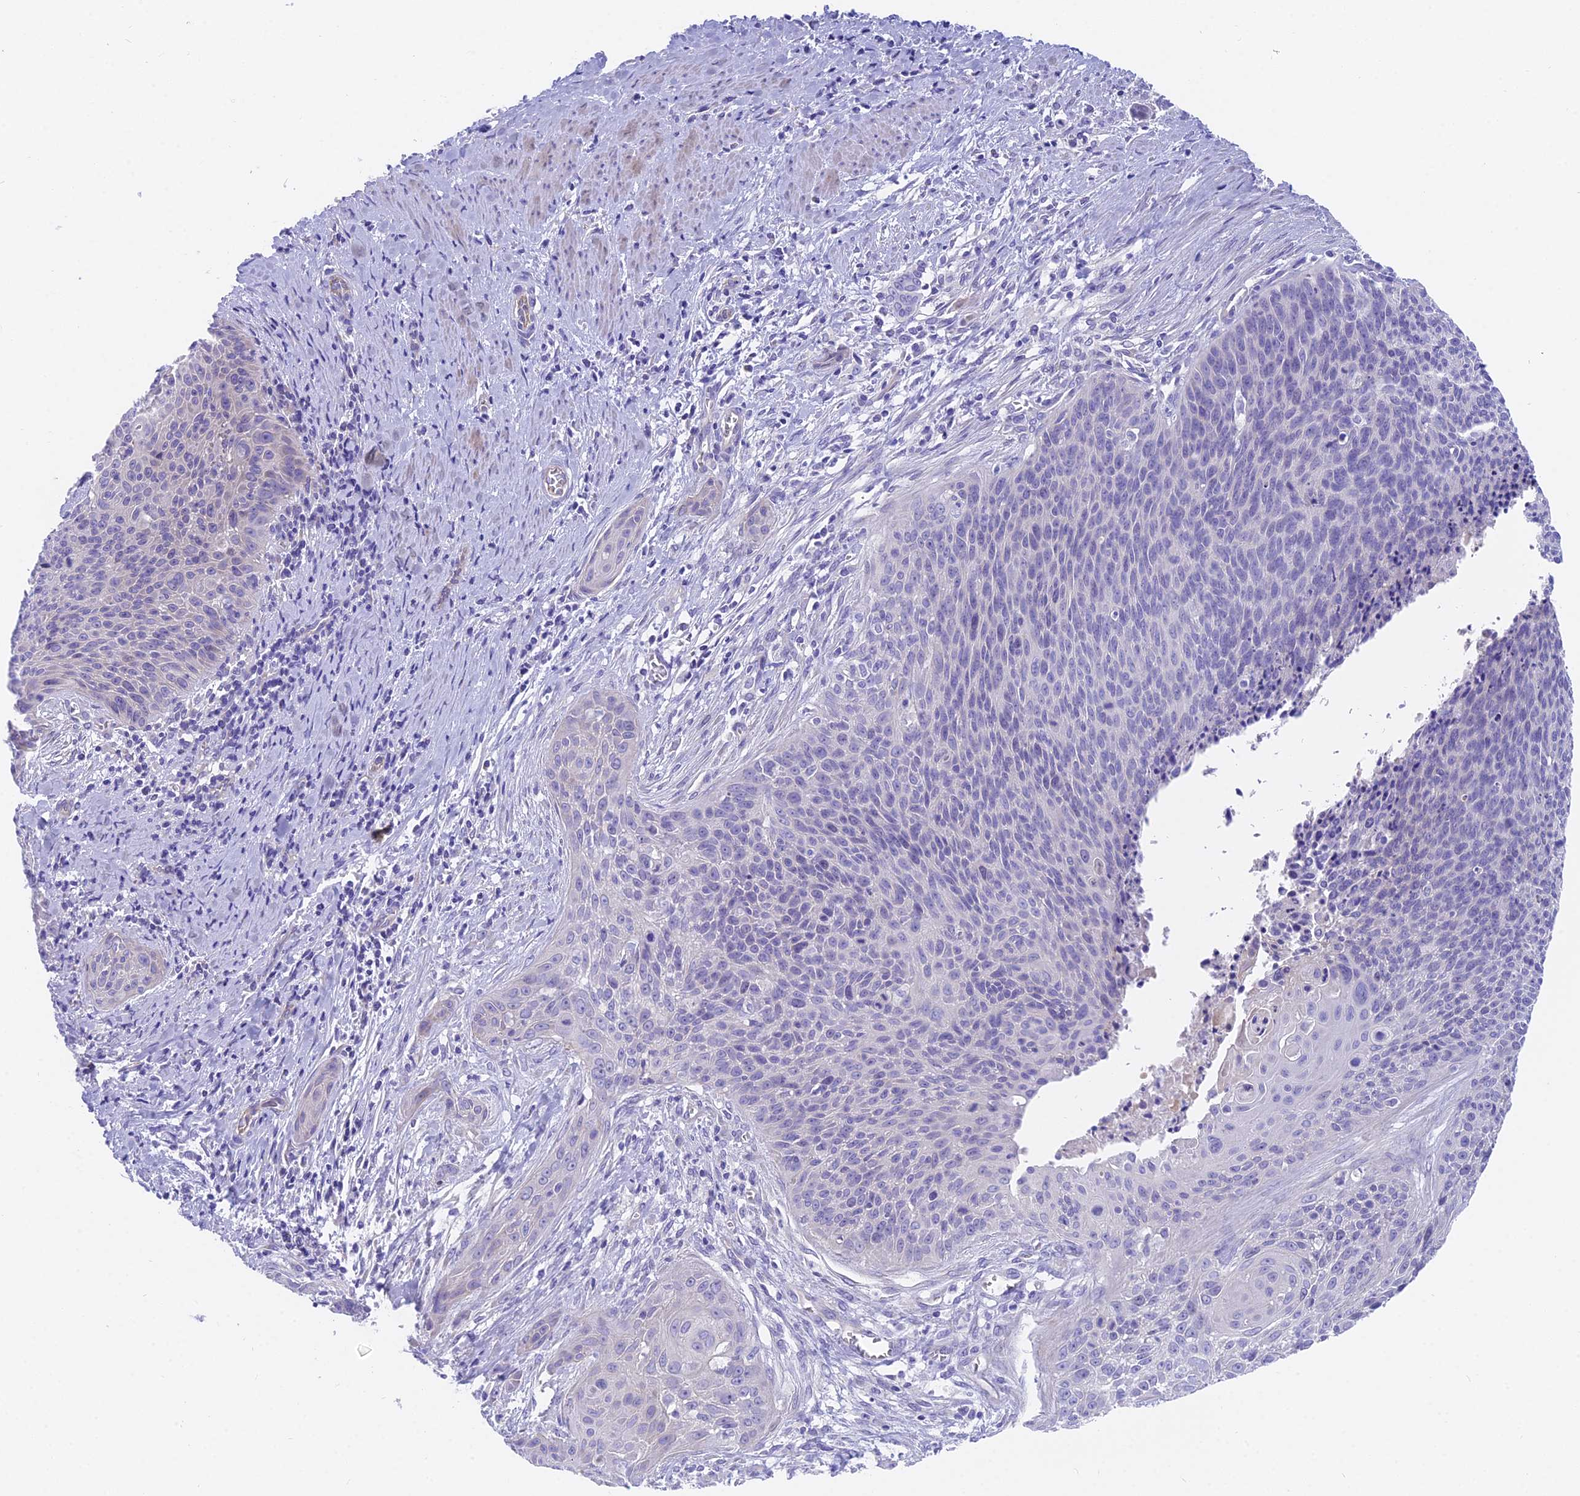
{"staining": {"intensity": "negative", "quantity": "none", "location": "none"}, "tissue": "cervical cancer", "cell_type": "Tumor cells", "image_type": "cancer", "snomed": [{"axis": "morphology", "description": "Squamous cell carcinoma, NOS"}, {"axis": "topography", "description": "Cervix"}], "caption": "Tumor cells are negative for brown protein staining in cervical squamous cell carcinoma. (DAB IHC, high magnification).", "gene": "FAM168B", "patient": {"sex": "female", "age": 55}}